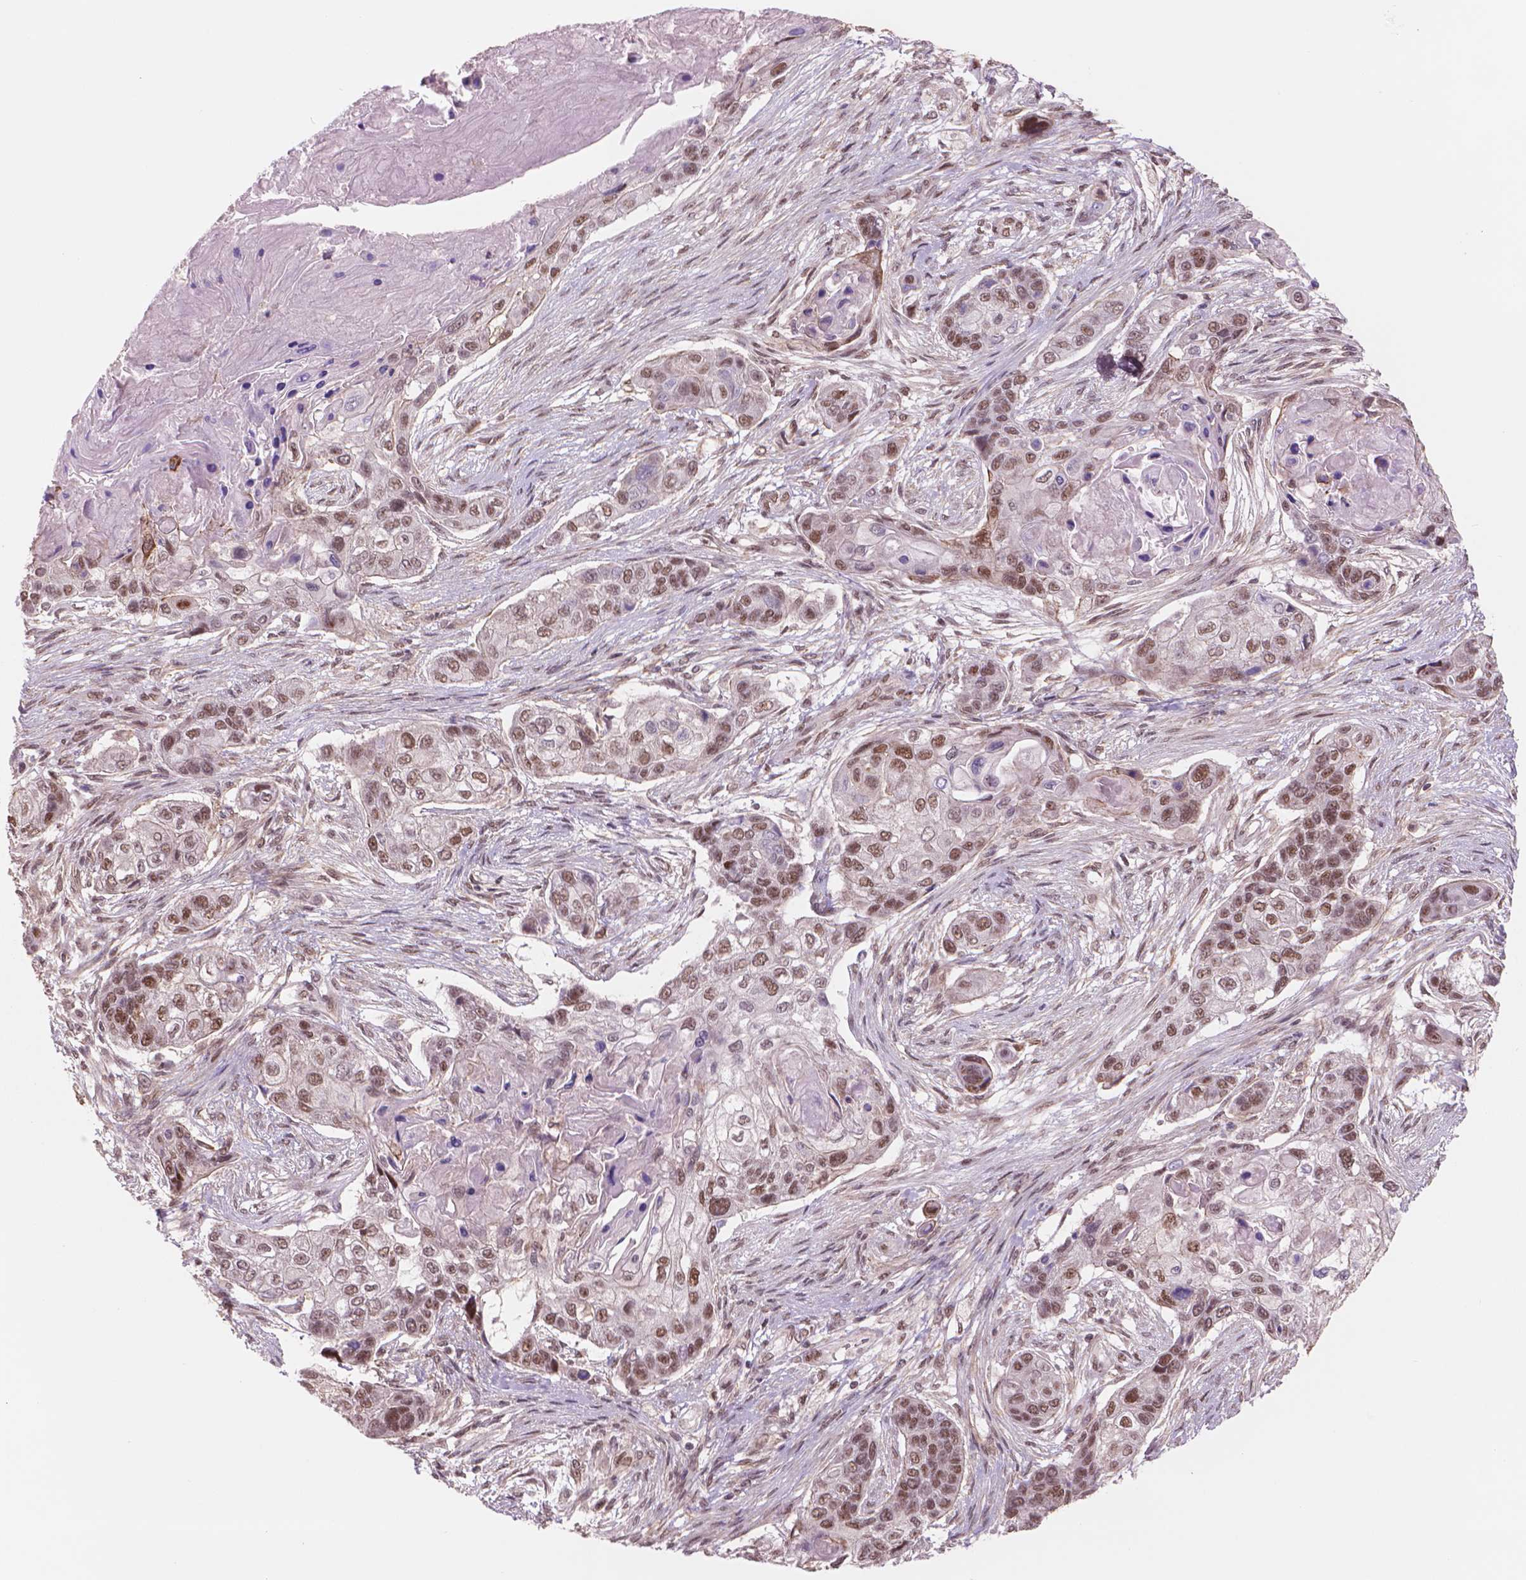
{"staining": {"intensity": "moderate", "quantity": ">75%", "location": "nuclear"}, "tissue": "lung cancer", "cell_type": "Tumor cells", "image_type": "cancer", "snomed": [{"axis": "morphology", "description": "Squamous cell carcinoma, NOS"}, {"axis": "topography", "description": "Lung"}], "caption": "About >75% of tumor cells in lung cancer reveal moderate nuclear protein staining as visualized by brown immunohistochemical staining.", "gene": "POLR3D", "patient": {"sex": "male", "age": 69}}